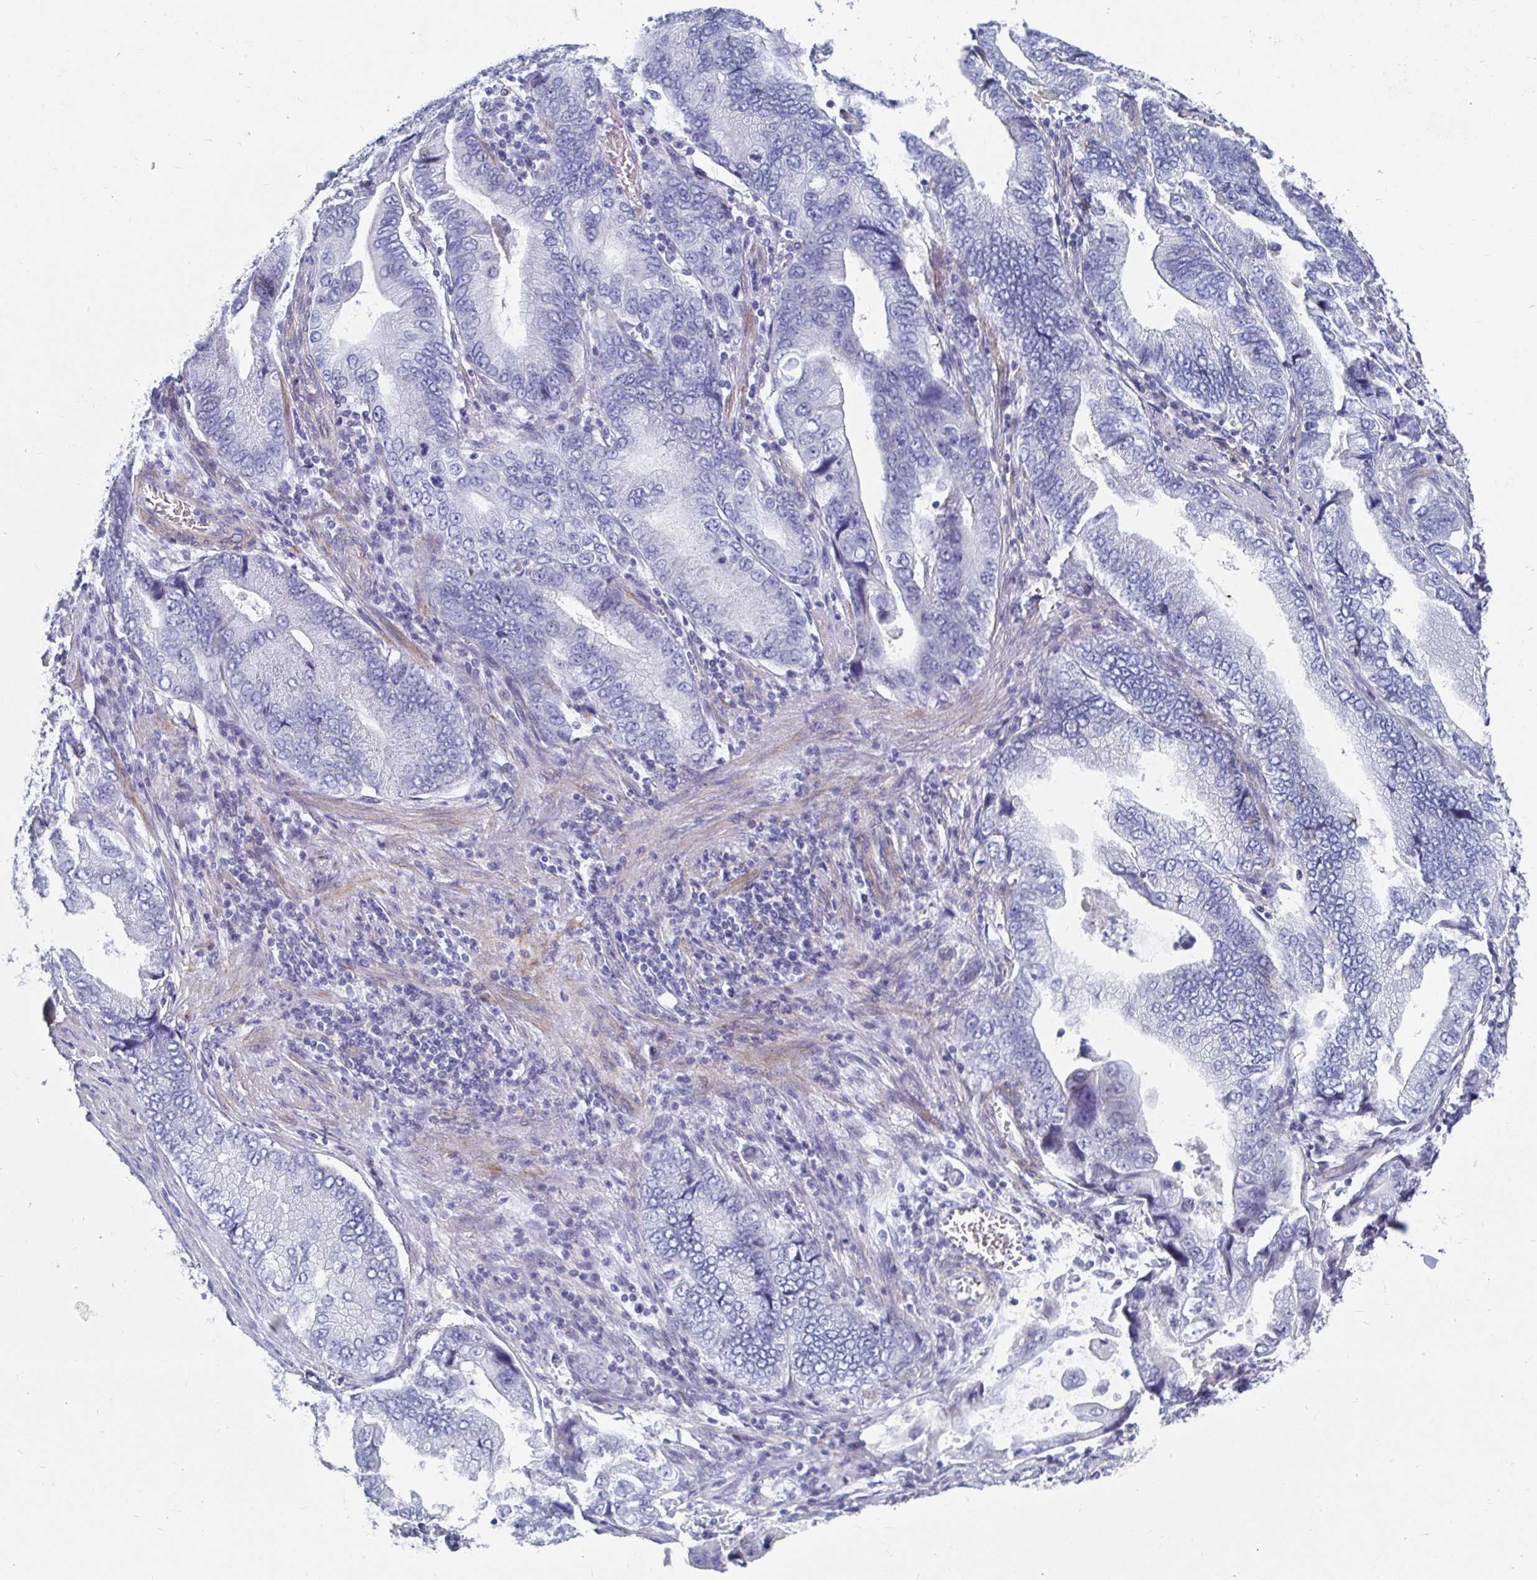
{"staining": {"intensity": "negative", "quantity": "none", "location": "none"}, "tissue": "stomach cancer", "cell_type": "Tumor cells", "image_type": "cancer", "snomed": [{"axis": "morphology", "description": "Adenocarcinoma, NOS"}, {"axis": "topography", "description": "Pancreas"}, {"axis": "topography", "description": "Stomach, upper"}], "caption": "A high-resolution image shows immunohistochemistry (IHC) staining of adenocarcinoma (stomach), which shows no significant expression in tumor cells. Brightfield microscopy of immunohistochemistry stained with DAB (3,3'-diaminobenzidine) (brown) and hematoxylin (blue), captured at high magnification.", "gene": "ZFP82", "patient": {"sex": "male", "age": 77}}